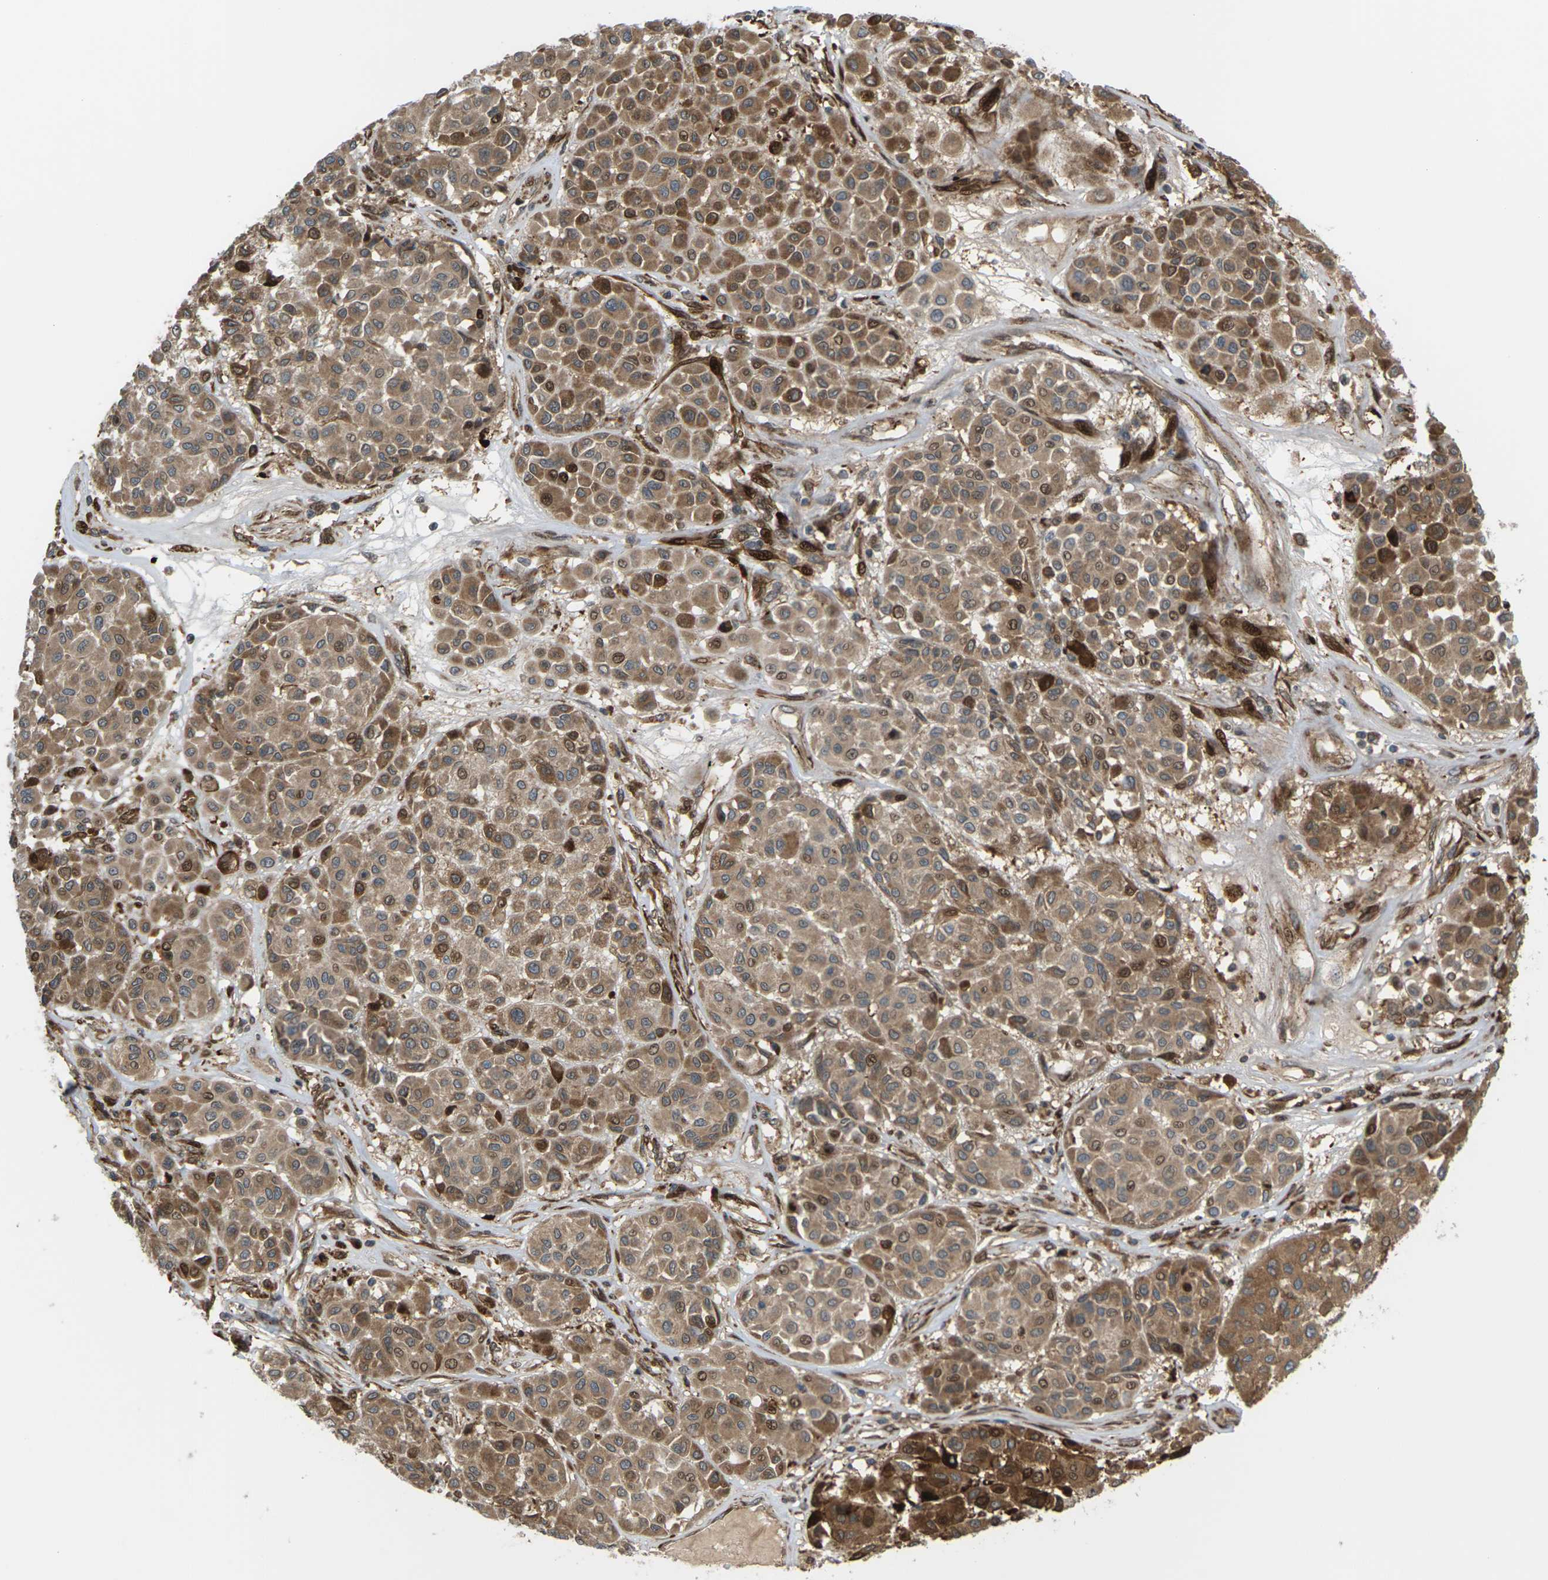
{"staining": {"intensity": "moderate", "quantity": ">75%", "location": "cytoplasmic/membranous"}, "tissue": "melanoma", "cell_type": "Tumor cells", "image_type": "cancer", "snomed": [{"axis": "morphology", "description": "Malignant melanoma, Metastatic site"}, {"axis": "topography", "description": "Soft tissue"}], "caption": "Melanoma tissue exhibits moderate cytoplasmic/membranous positivity in about >75% of tumor cells, visualized by immunohistochemistry.", "gene": "ROBO1", "patient": {"sex": "male", "age": 41}}